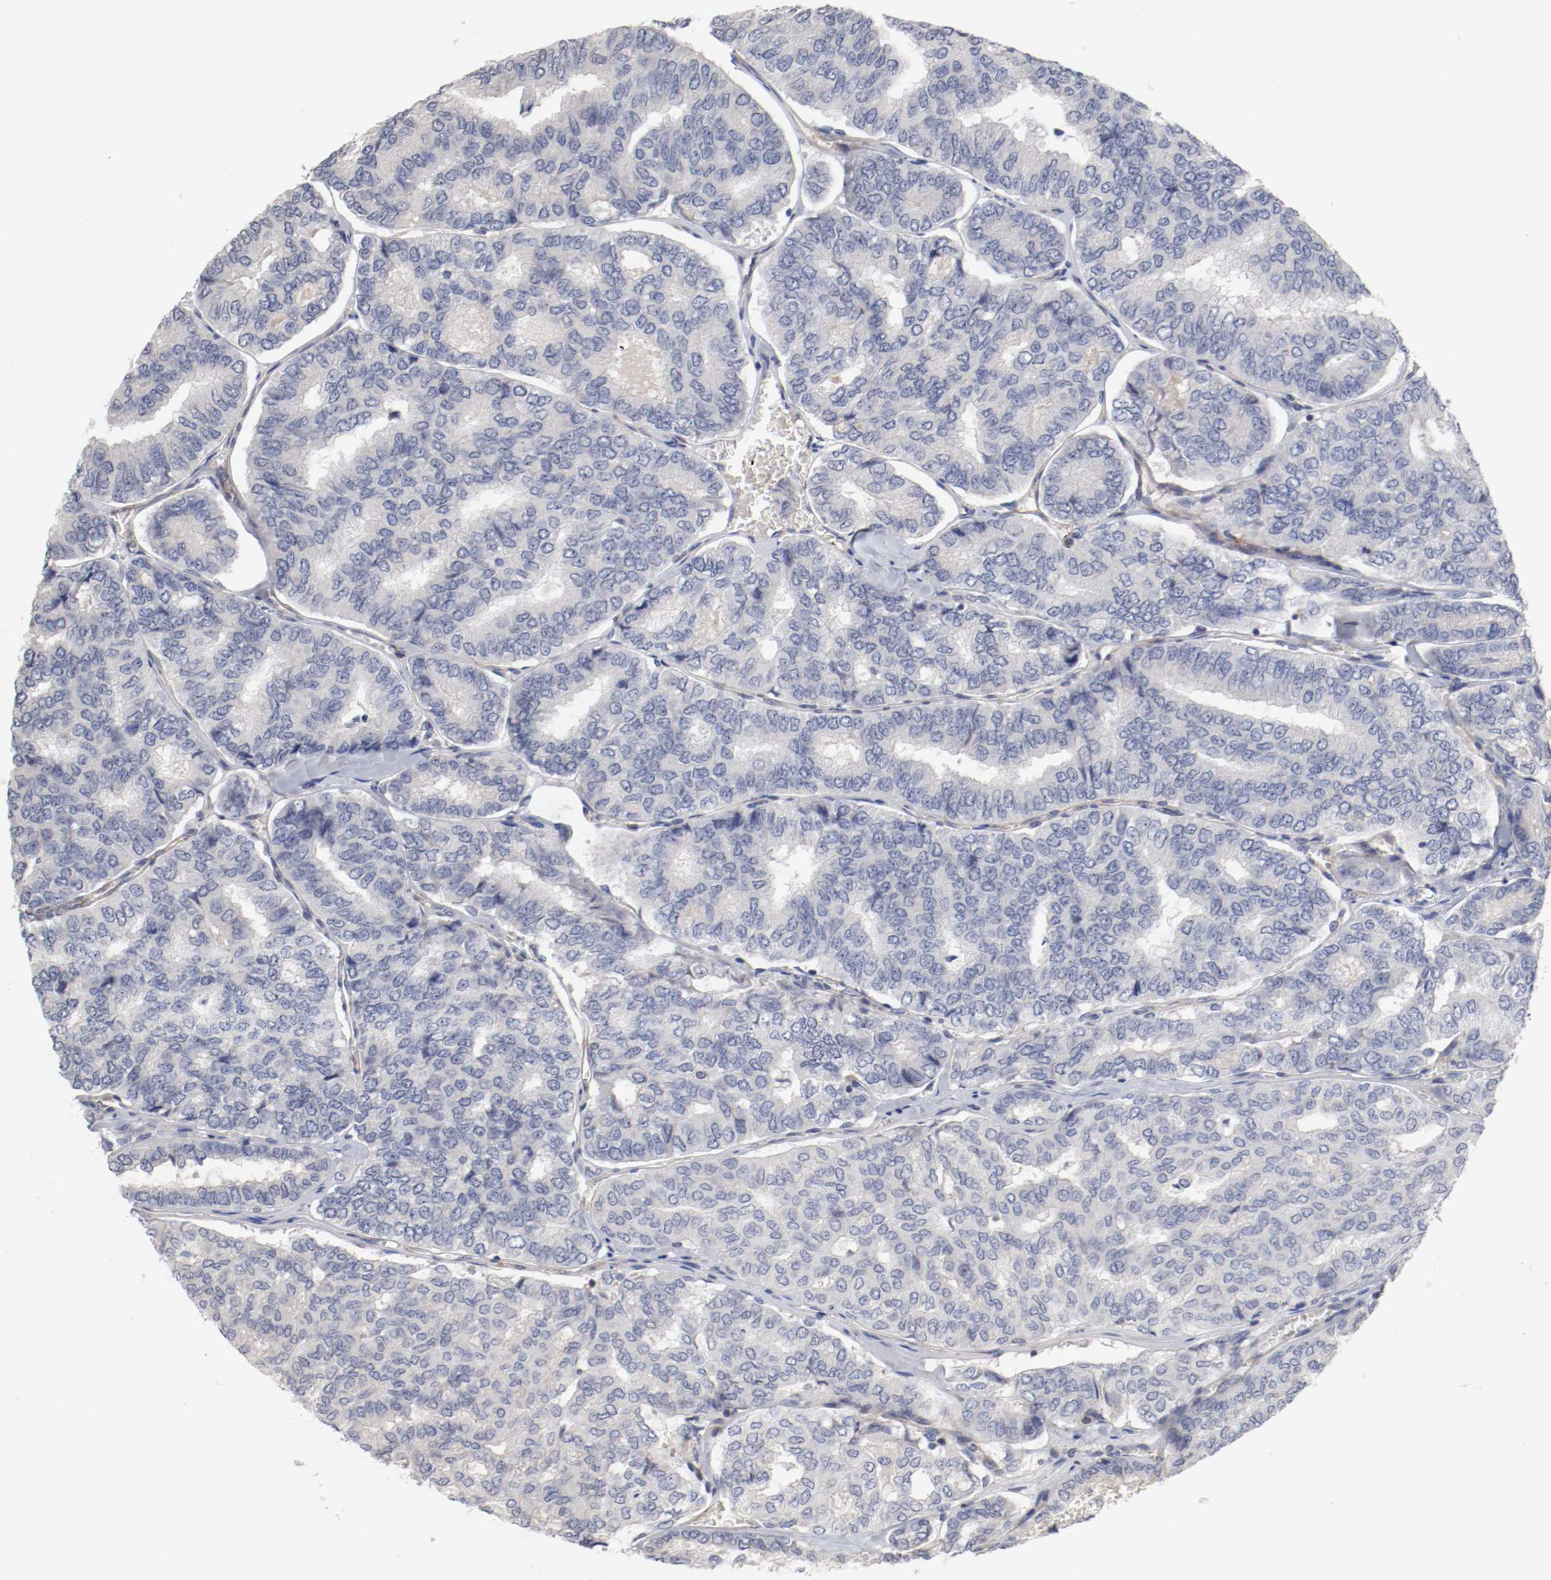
{"staining": {"intensity": "negative", "quantity": "none", "location": "none"}, "tissue": "thyroid cancer", "cell_type": "Tumor cells", "image_type": "cancer", "snomed": [{"axis": "morphology", "description": "Papillary adenocarcinoma, NOS"}, {"axis": "topography", "description": "Thyroid gland"}], "caption": "Tumor cells are negative for brown protein staining in thyroid cancer.", "gene": "CBL", "patient": {"sex": "female", "age": 35}}